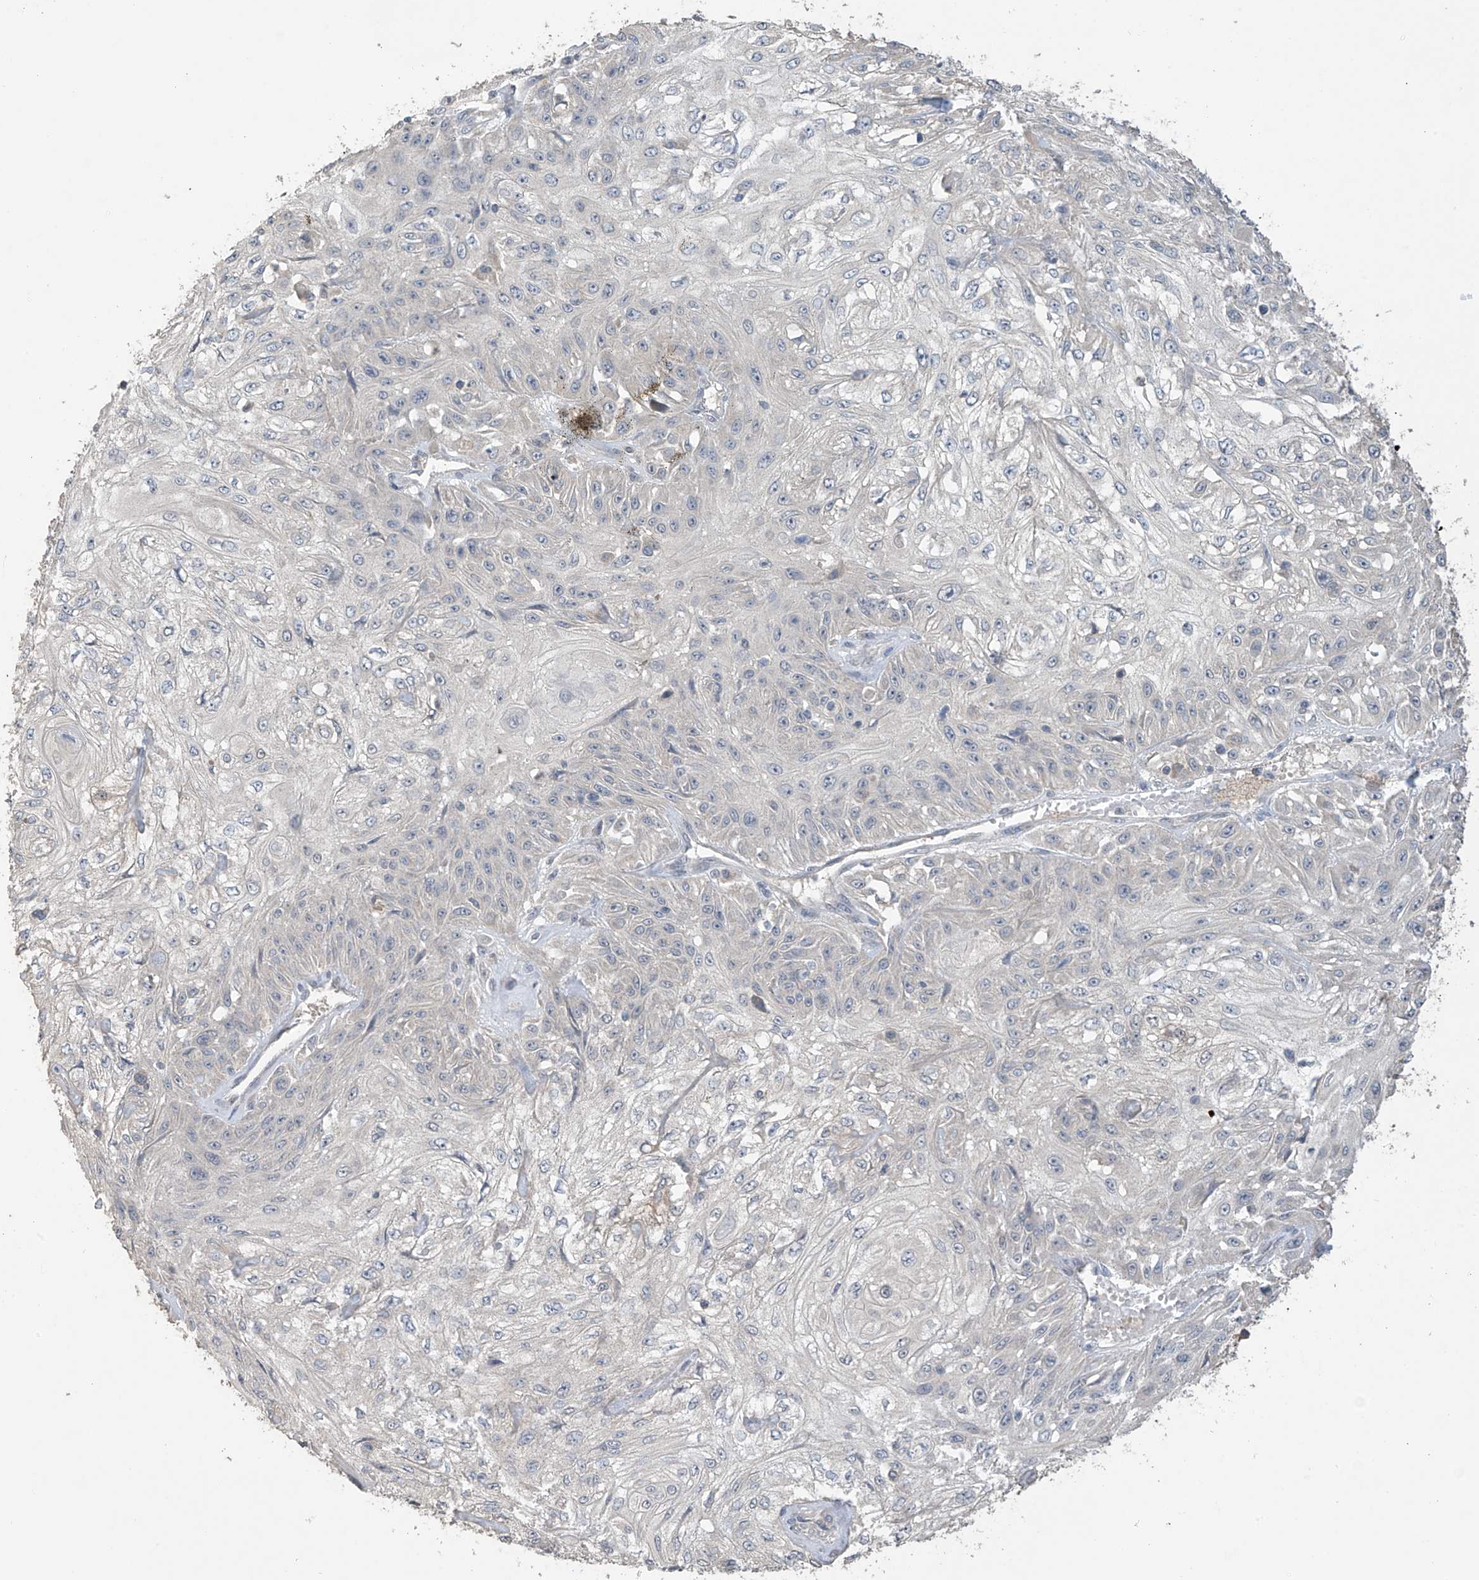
{"staining": {"intensity": "negative", "quantity": "none", "location": "none"}, "tissue": "skin cancer", "cell_type": "Tumor cells", "image_type": "cancer", "snomed": [{"axis": "morphology", "description": "Squamous cell carcinoma, NOS"}, {"axis": "morphology", "description": "Squamous cell carcinoma, metastatic, NOS"}, {"axis": "topography", "description": "Skin"}, {"axis": "topography", "description": "Lymph node"}], "caption": "Histopathology image shows no significant protein staining in tumor cells of skin cancer. The staining is performed using DAB (3,3'-diaminobenzidine) brown chromogen with nuclei counter-stained in using hematoxylin.", "gene": "SLFN14", "patient": {"sex": "male", "age": 75}}